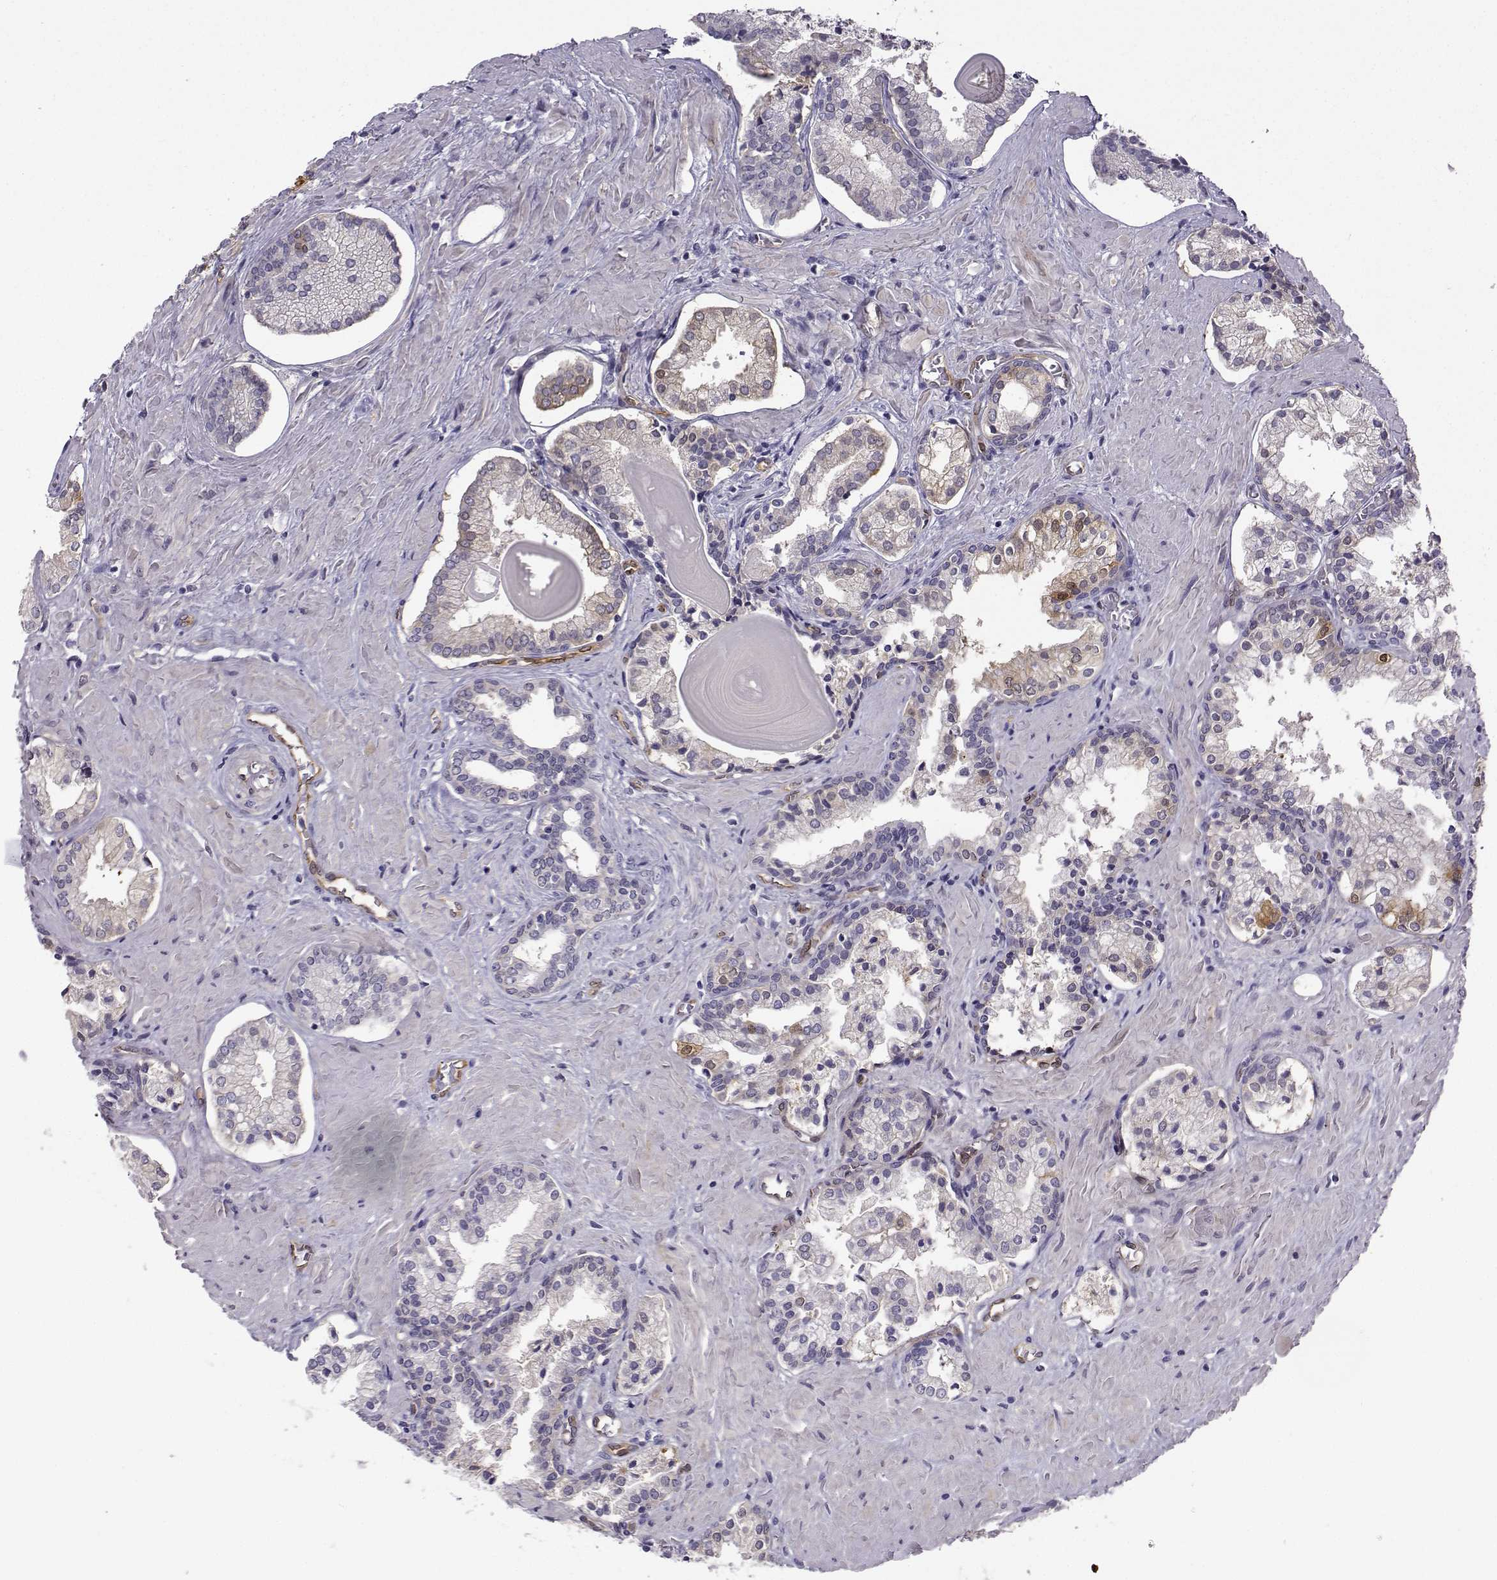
{"staining": {"intensity": "strong", "quantity": "<25%", "location": "cytoplasmic/membranous"}, "tissue": "prostate cancer", "cell_type": "Tumor cells", "image_type": "cancer", "snomed": [{"axis": "morphology", "description": "Adenocarcinoma, NOS"}, {"axis": "topography", "description": "Prostate and seminal vesicle, NOS"}, {"axis": "topography", "description": "Prostate"}], "caption": "Prostate cancer (adenocarcinoma) stained for a protein (brown) exhibits strong cytoplasmic/membranous positive expression in approximately <25% of tumor cells.", "gene": "NQO1", "patient": {"sex": "male", "age": 44}}